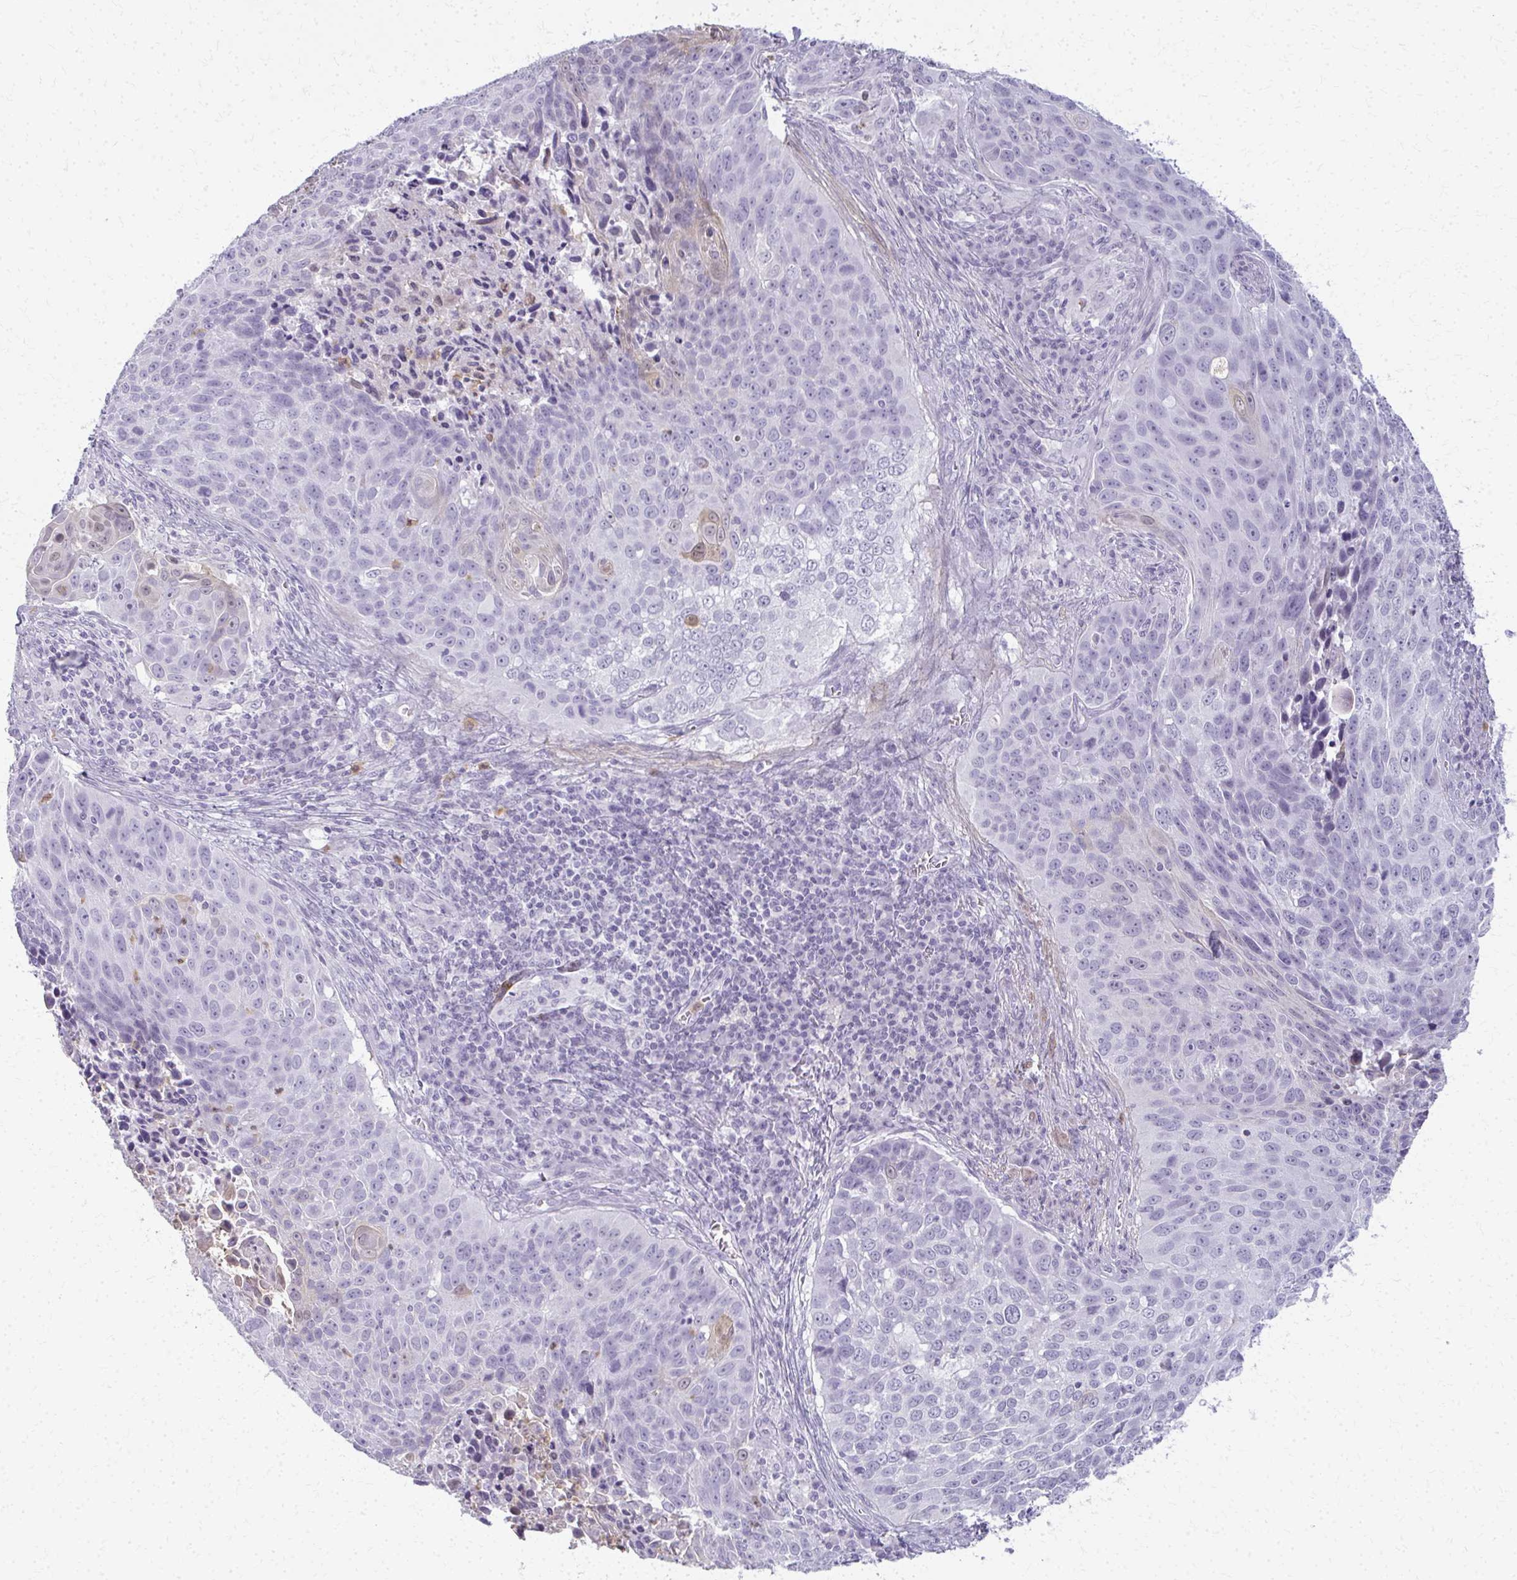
{"staining": {"intensity": "negative", "quantity": "none", "location": "none"}, "tissue": "lung cancer", "cell_type": "Tumor cells", "image_type": "cancer", "snomed": [{"axis": "morphology", "description": "Squamous cell carcinoma, NOS"}, {"axis": "topography", "description": "Lung"}], "caption": "Immunohistochemistry (IHC) of human lung cancer (squamous cell carcinoma) reveals no staining in tumor cells. The staining was performed using DAB (3,3'-diaminobenzidine) to visualize the protein expression in brown, while the nuclei were stained in blue with hematoxylin (Magnification: 20x).", "gene": "CA3", "patient": {"sex": "male", "age": 78}}